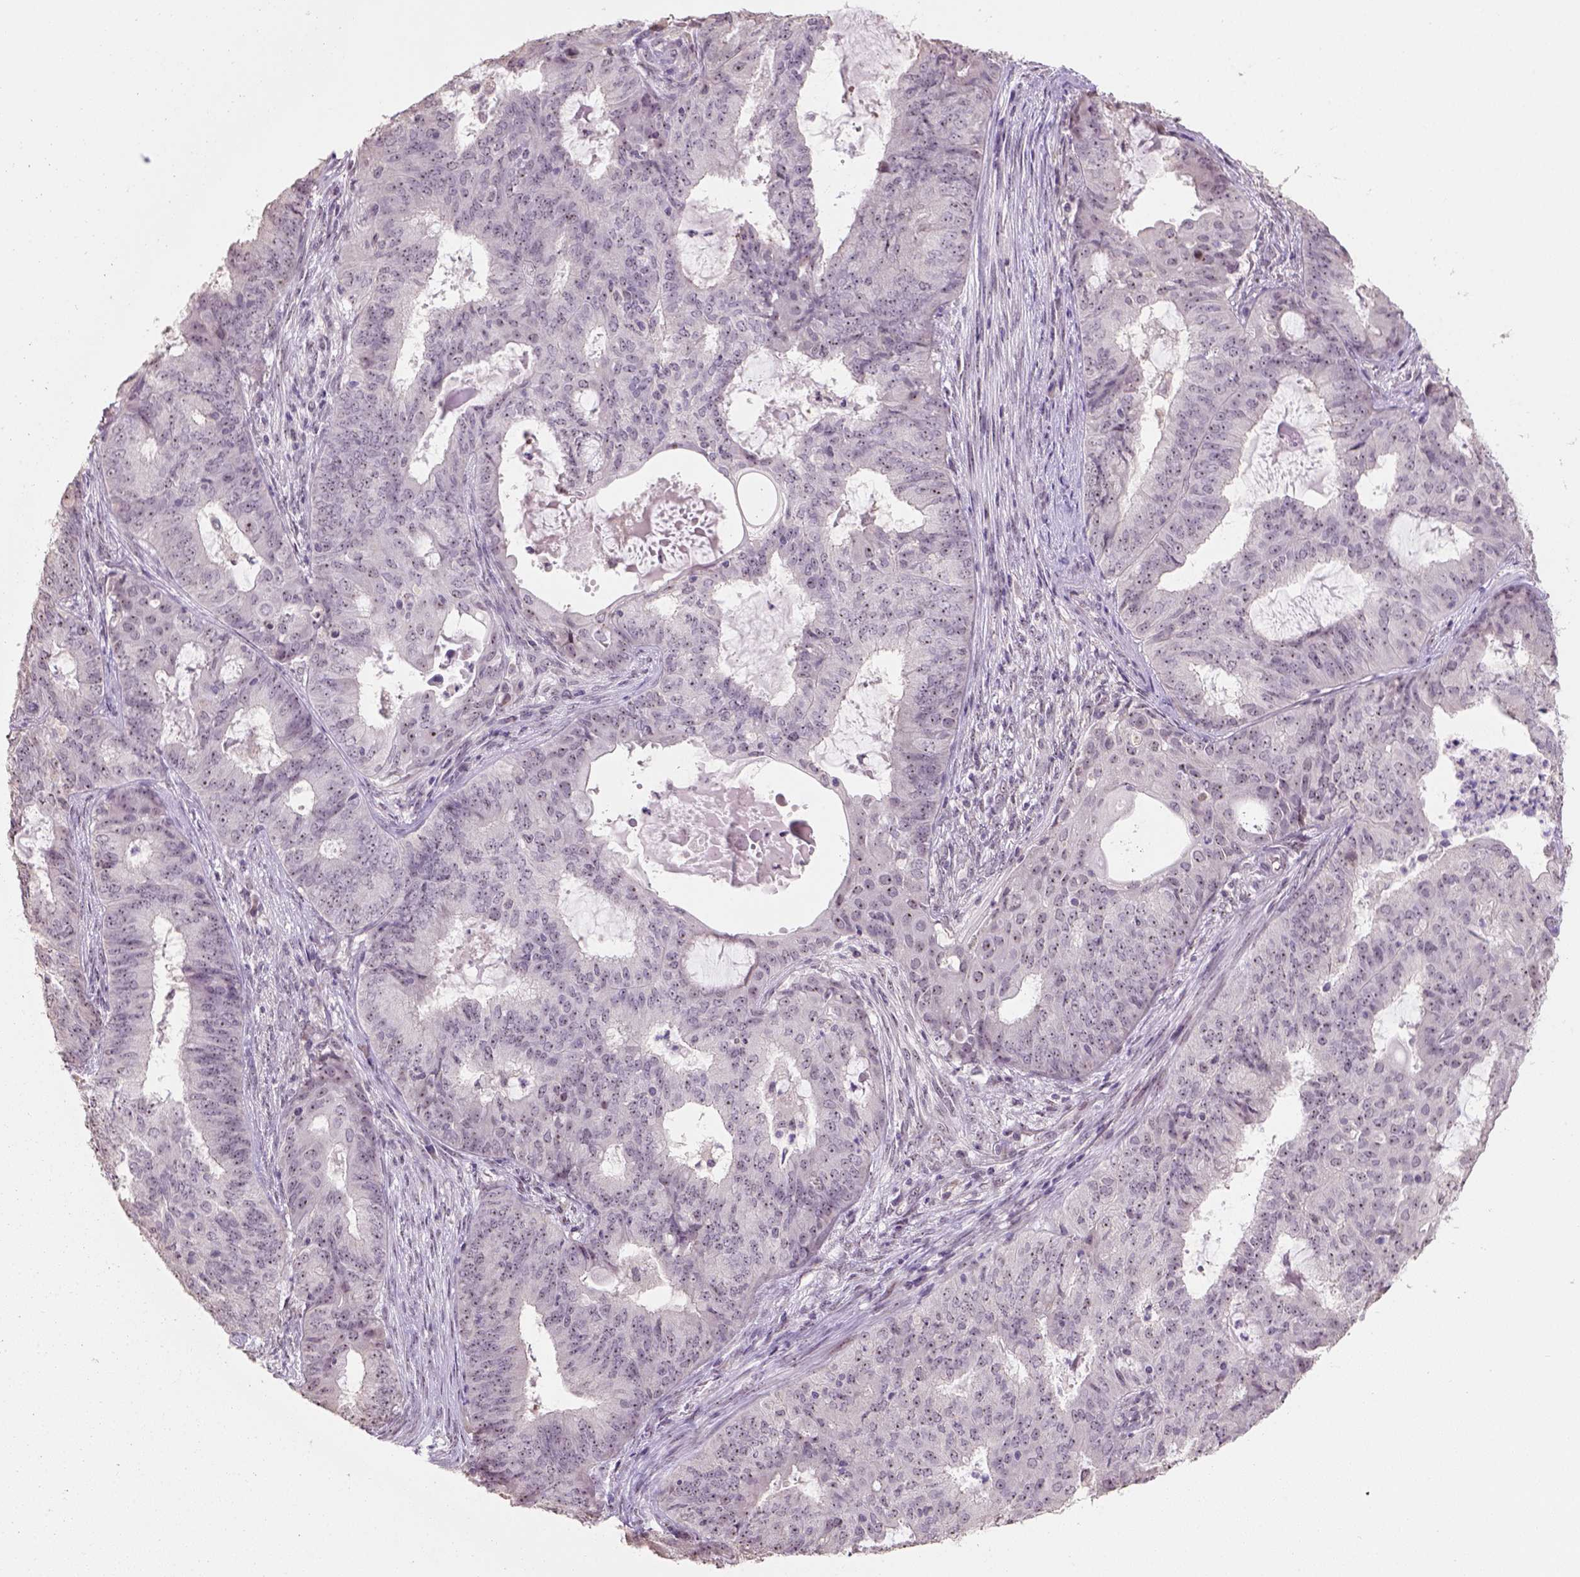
{"staining": {"intensity": "negative", "quantity": "none", "location": "none"}, "tissue": "endometrial cancer", "cell_type": "Tumor cells", "image_type": "cancer", "snomed": [{"axis": "morphology", "description": "Adenocarcinoma, NOS"}, {"axis": "topography", "description": "Endometrium"}], "caption": "A photomicrograph of human adenocarcinoma (endometrial) is negative for staining in tumor cells. Brightfield microscopy of immunohistochemistry stained with DAB (brown) and hematoxylin (blue), captured at high magnification.", "gene": "DDX50", "patient": {"sex": "female", "age": 62}}